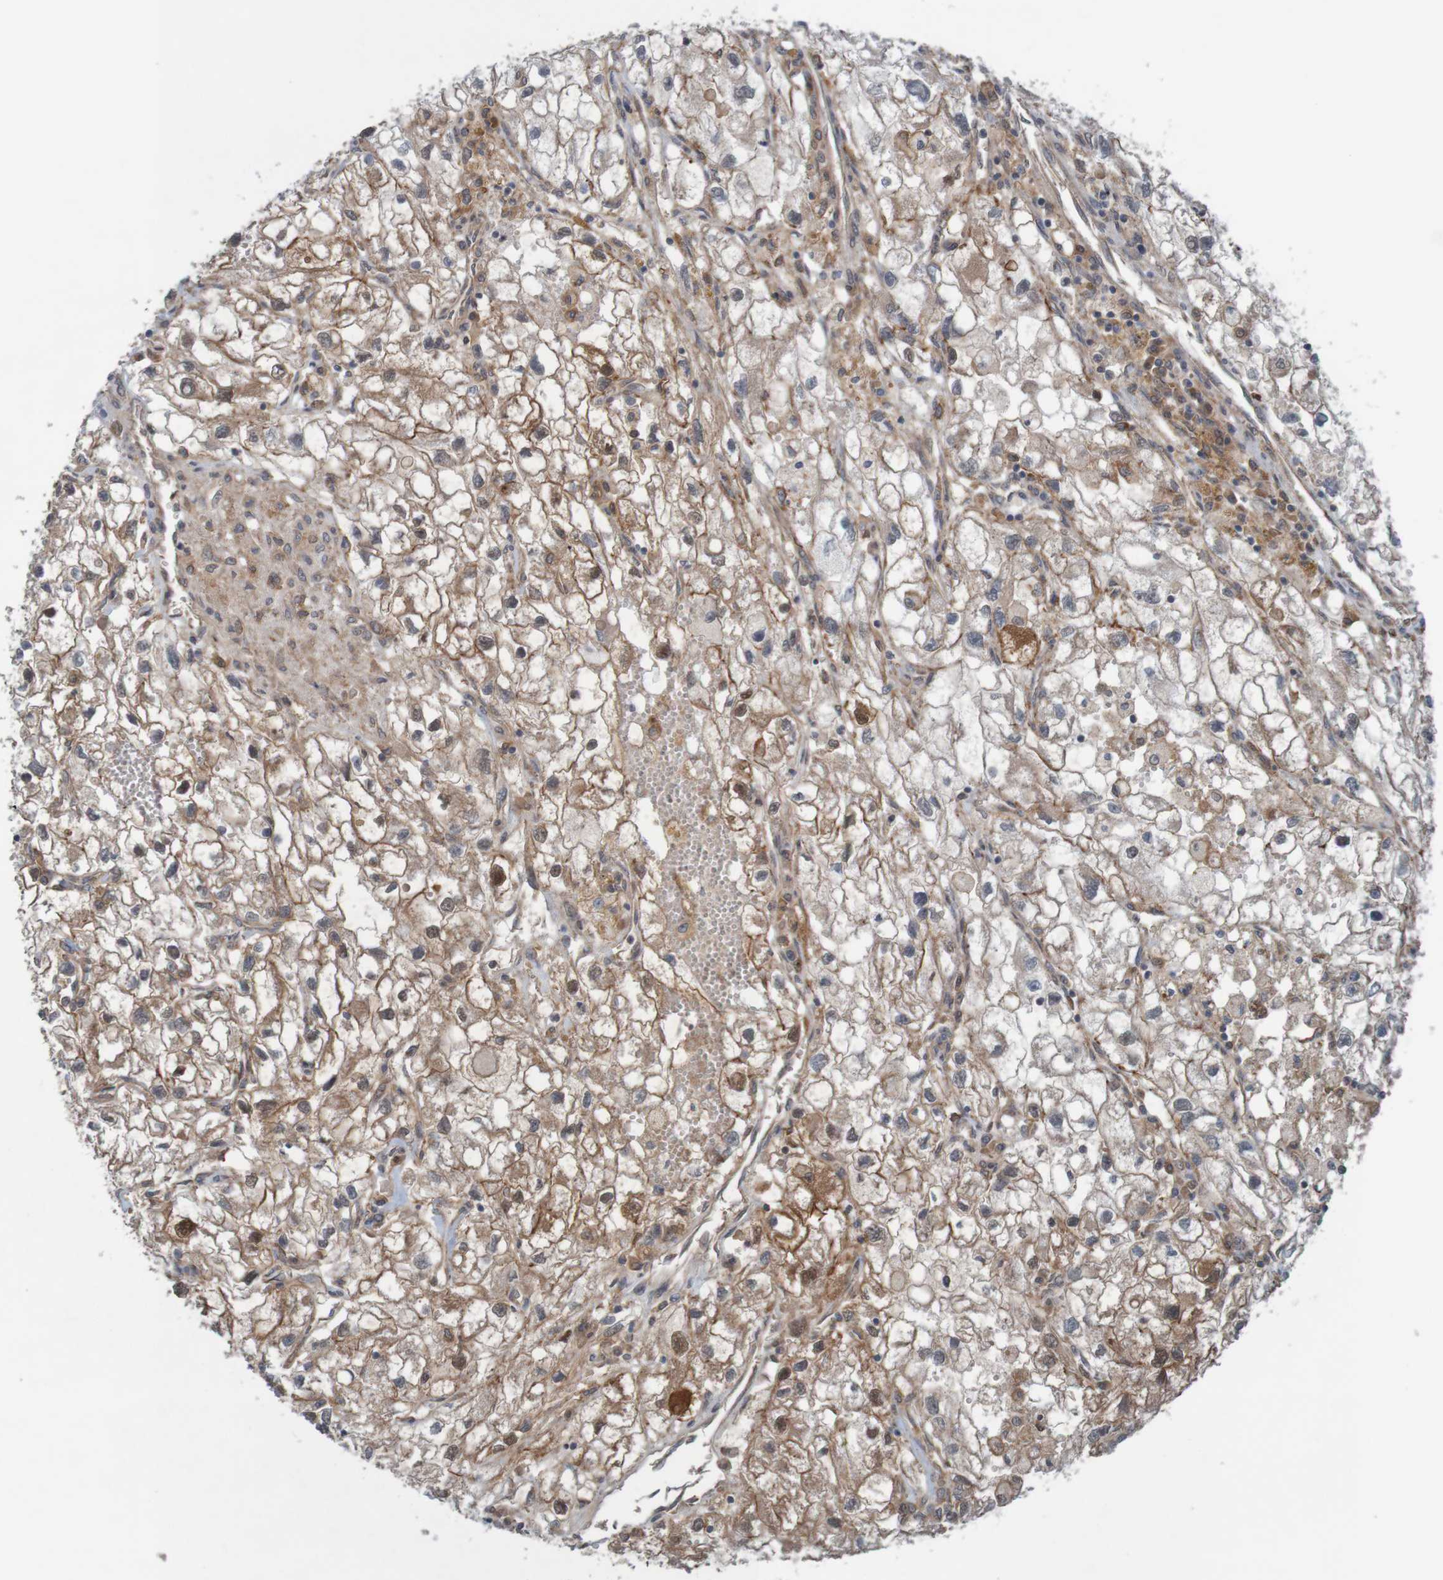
{"staining": {"intensity": "weak", "quantity": ">75%", "location": "cytoplasmic/membranous"}, "tissue": "renal cancer", "cell_type": "Tumor cells", "image_type": "cancer", "snomed": [{"axis": "morphology", "description": "Adenocarcinoma, NOS"}, {"axis": "topography", "description": "Kidney"}], "caption": "Brown immunohistochemical staining in renal cancer (adenocarcinoma) exhibits weak cytoplasmic/membranous staining in approximately >75% of tumor cells.", "gene": "ARHGEF11", "patient": {"sex": "female", "age": 70}}